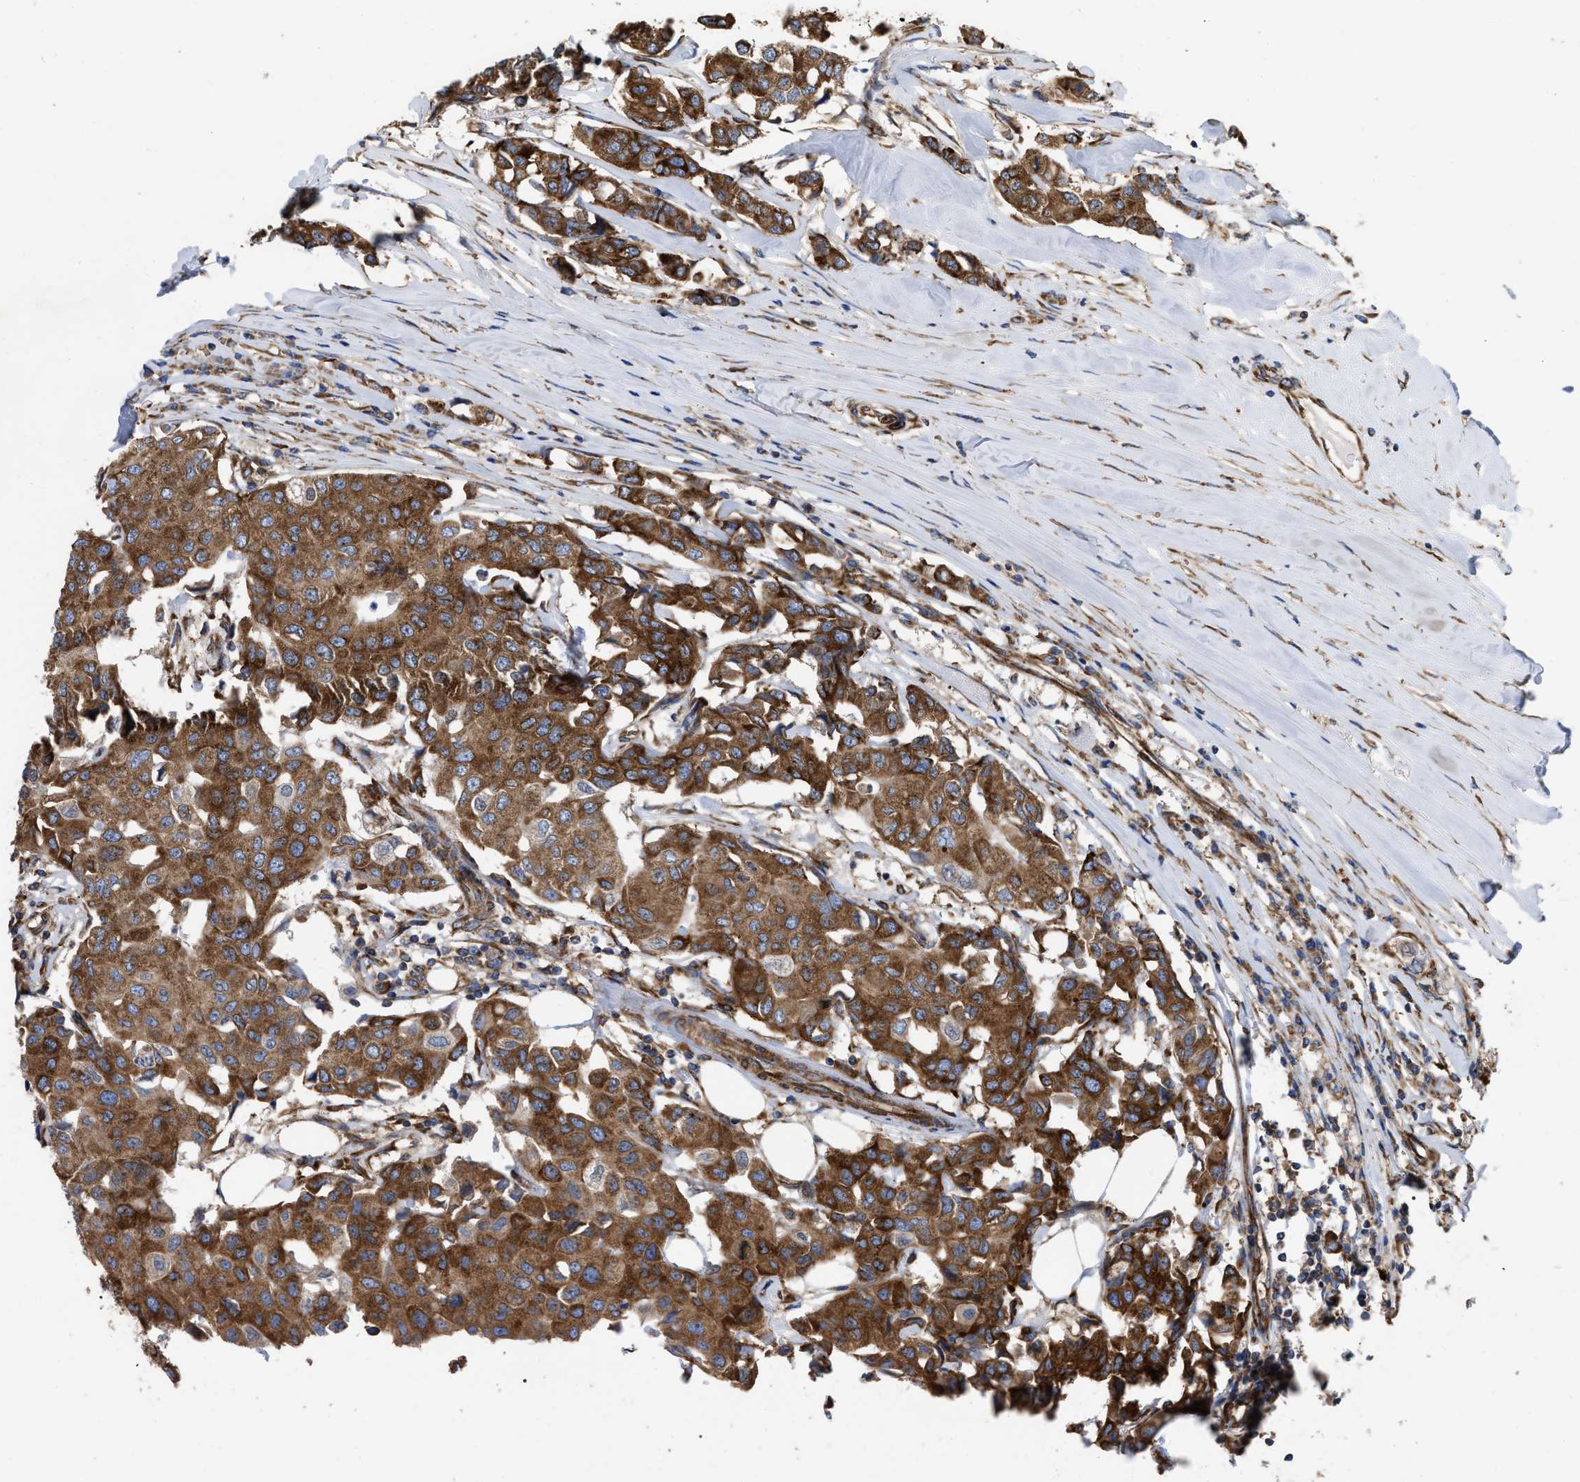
{"staining": {"intensity": "strong", "quantity": ">75%", "location": "cytoplasmic/membranous"}, "tissue": "breast cancer", "cell_type": "Tumor cells", "image_type": "cancer", "snomed": [{"axis": "morphology", "description": "Duct carcinoma"}, {"axis": "topography", "description": "Breast"}], "caption": "Protein expression analysis of breast intraductal carcinoma demonstrates strong cytoplasmic/membranous positivity in approximately >75% of tumor cells. The protein is stained brown, and the nuclei are stained in blue (DAB IHC with brightfield microscopy, high magnification).", "gene": "FAM120A", "patient": {"sex": "female", "age": 80}}